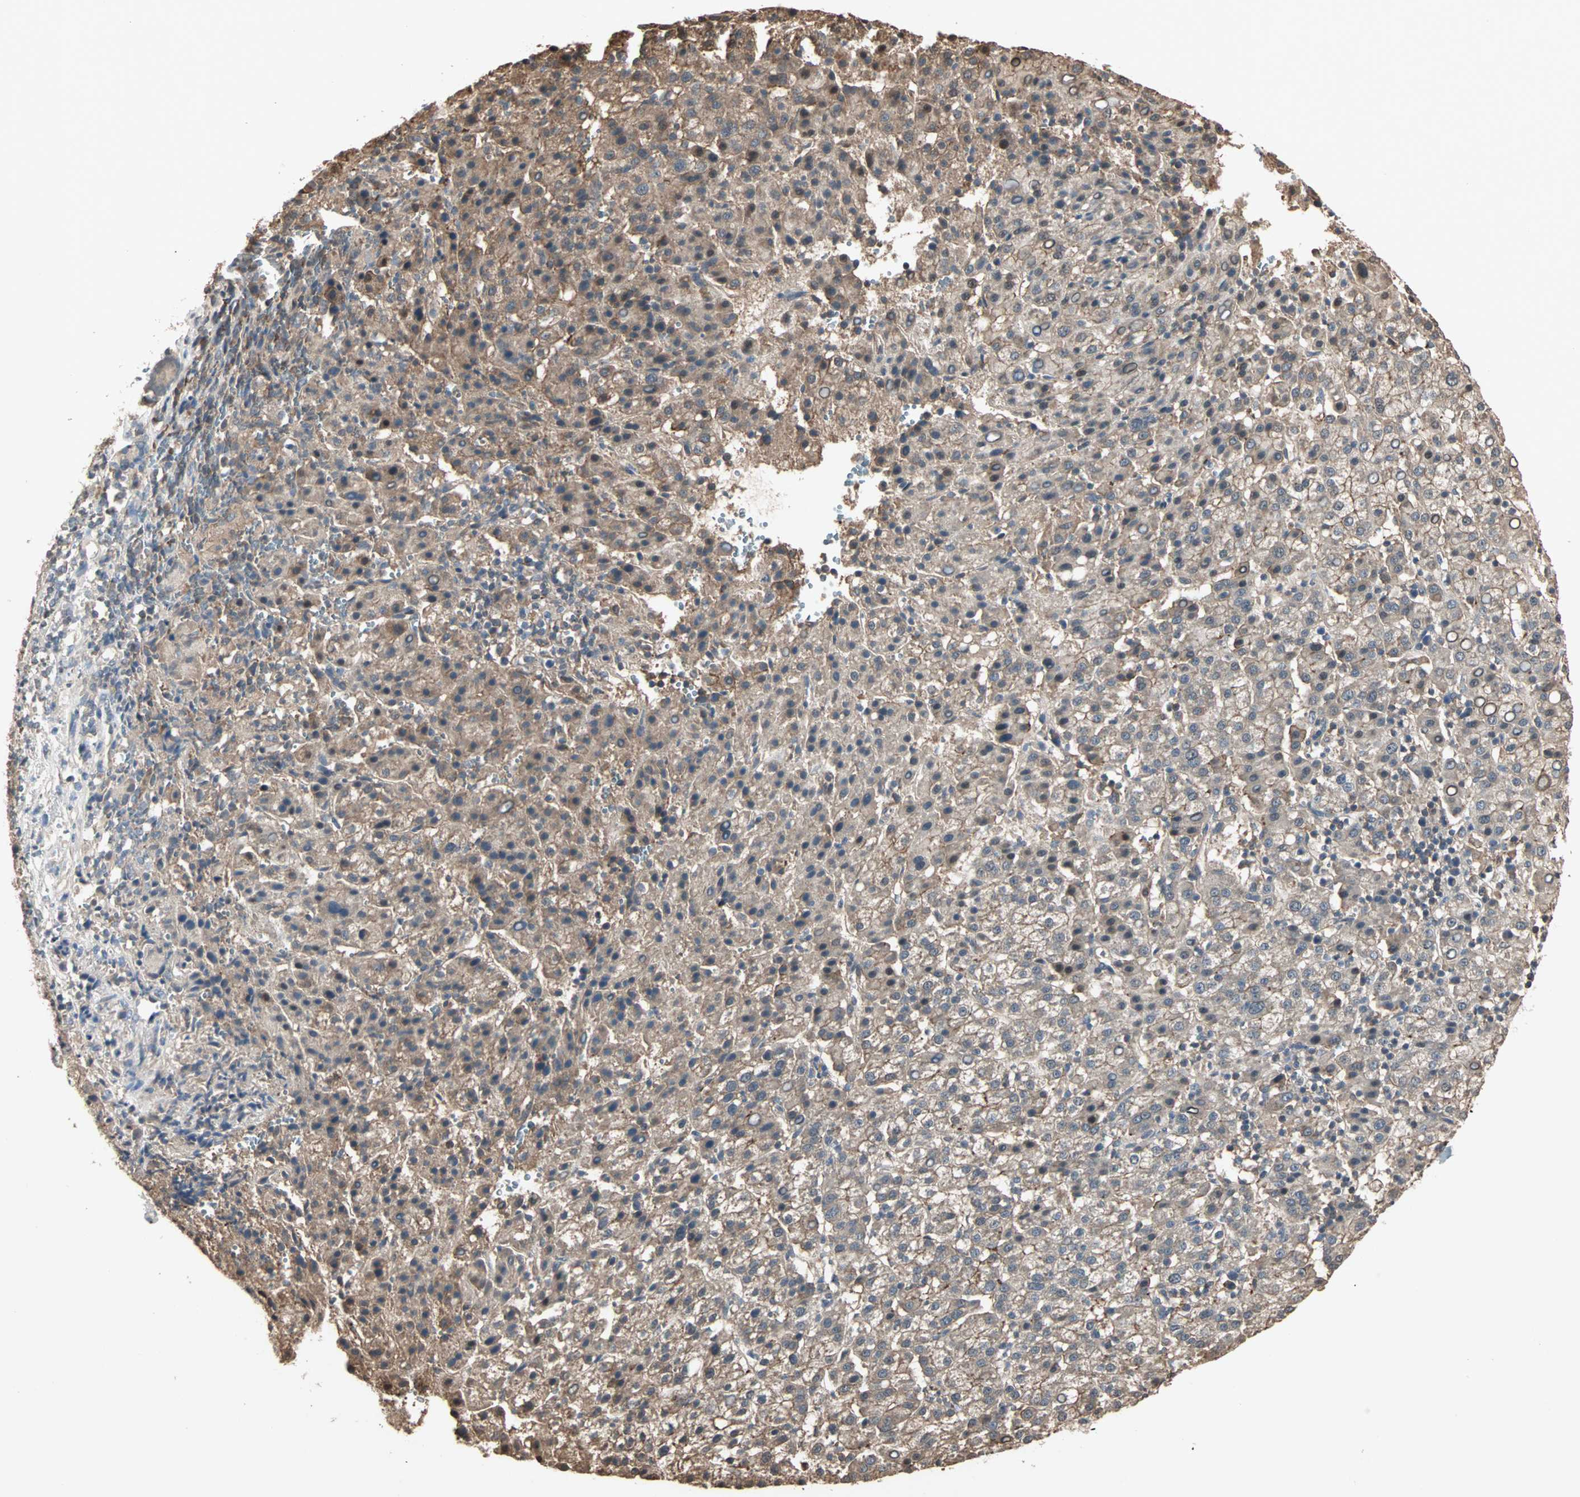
{"staining": {"intensity": "weak", "quantity": ">75%", "location": "cytoplasmic/membranous"}, "tissue": "liver cancer", "cell_type": "Tumor cells", "image_type": "cancer", "snomed": [{"axis": "morphology", "description": "Carcinoma, Hepatocellular, NOS"}, {"axis": "topography", "description": "Liver"}], "caption": "This micrograph demonstrates immunohistochemistry staining of liver hepatocellular carcinoma, with low weak cytoplasmic/membranous expression in approximately >75% of tumor cells.", "gene": "DRG2", "patient": {"sex": "female", "age": 58}}